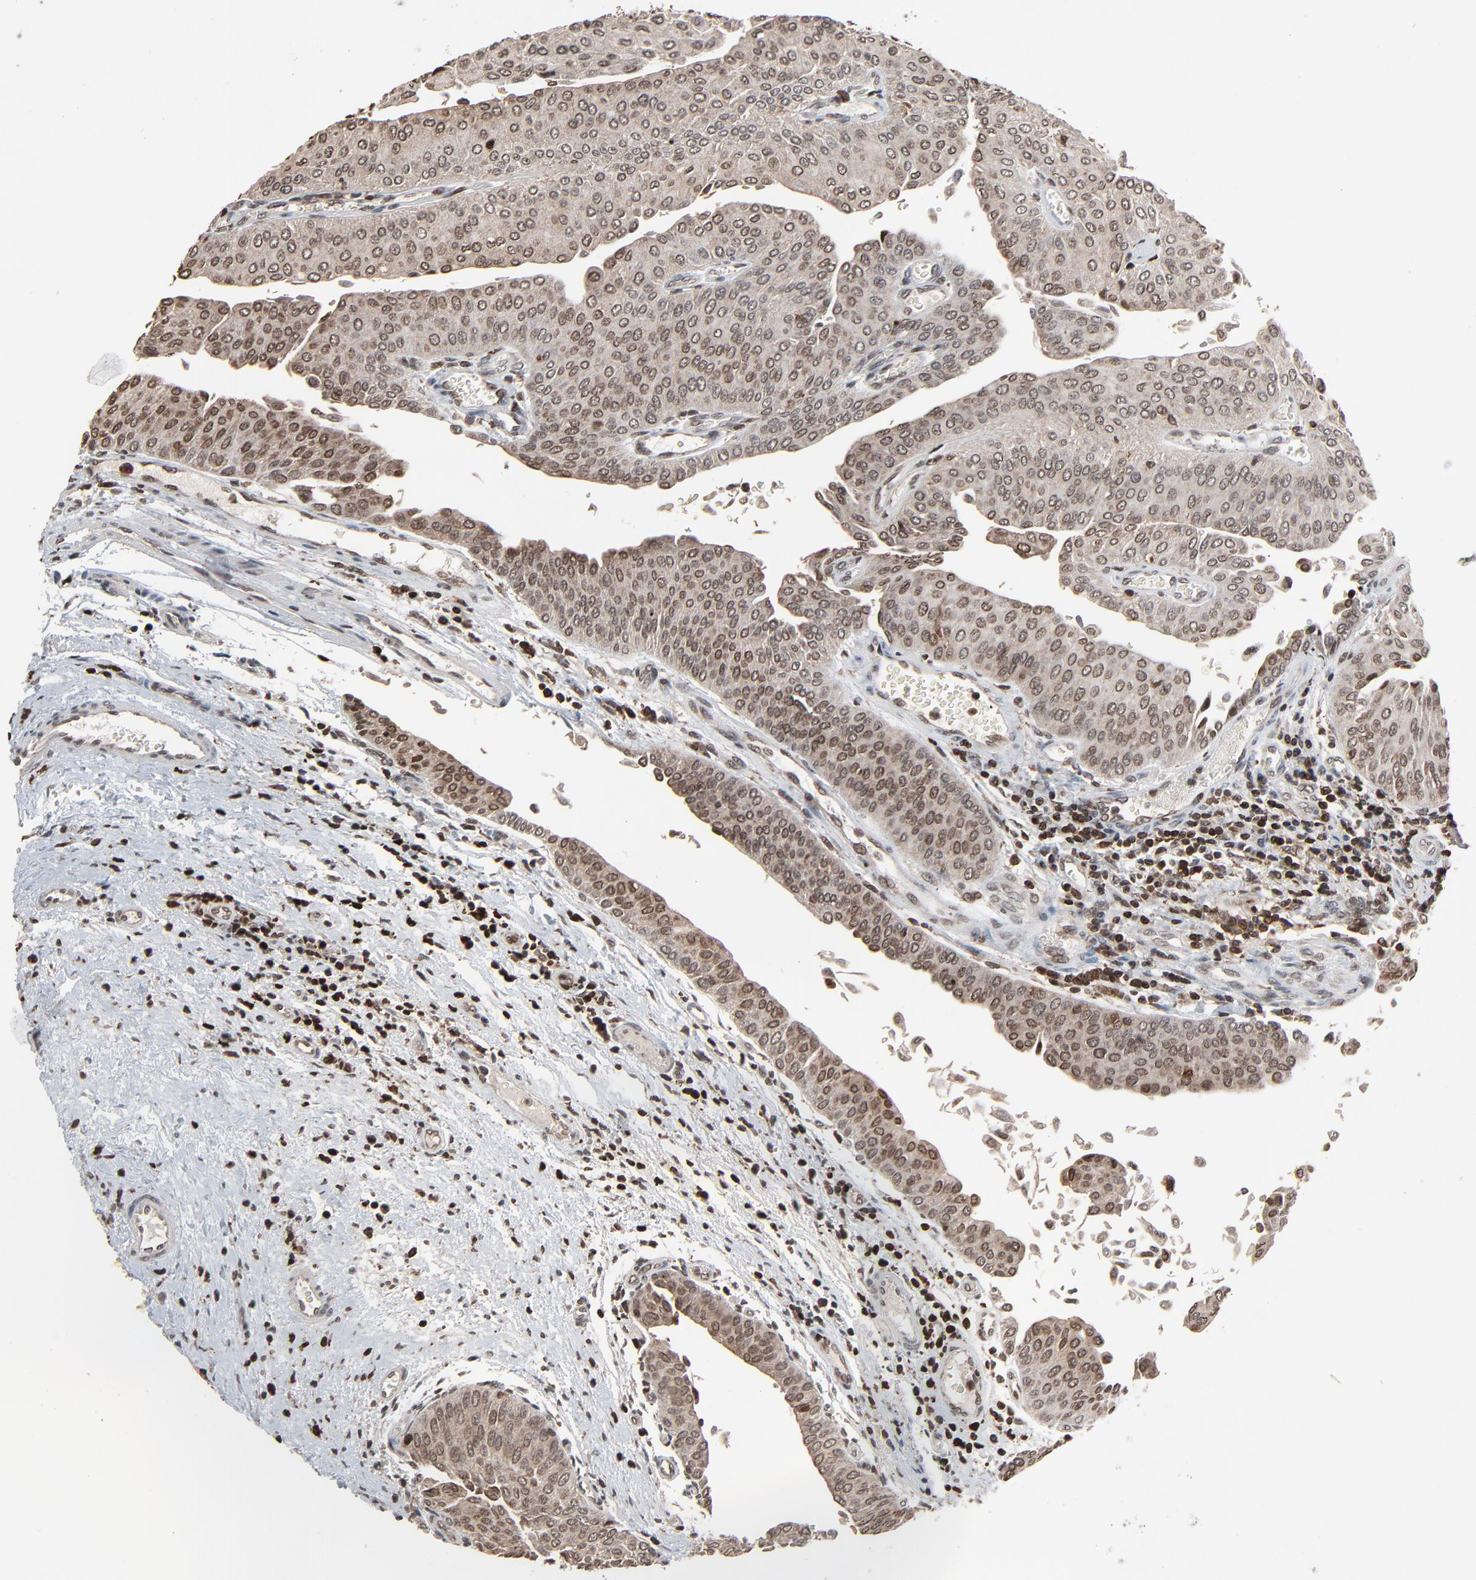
{"staining": {"intensity": "moderate", "quantity": ">75%", "location": "nuclear"}, "tissue": "urothelial cancer", "cell_type": "Tumor cells", "image_type": "cancer", "snomed": [{"axis": "morphology", "description": "Urothelial carcinoma, Low grade"}, {"axis": "topography", "description": "Urinary bladder"}], "caption": "Human urothelial cancer stained with a protein marker reveals moderate staining in tumor cells.", "gene": "RPS6KA3", "patient": {"sex": "male", "age": 64}}